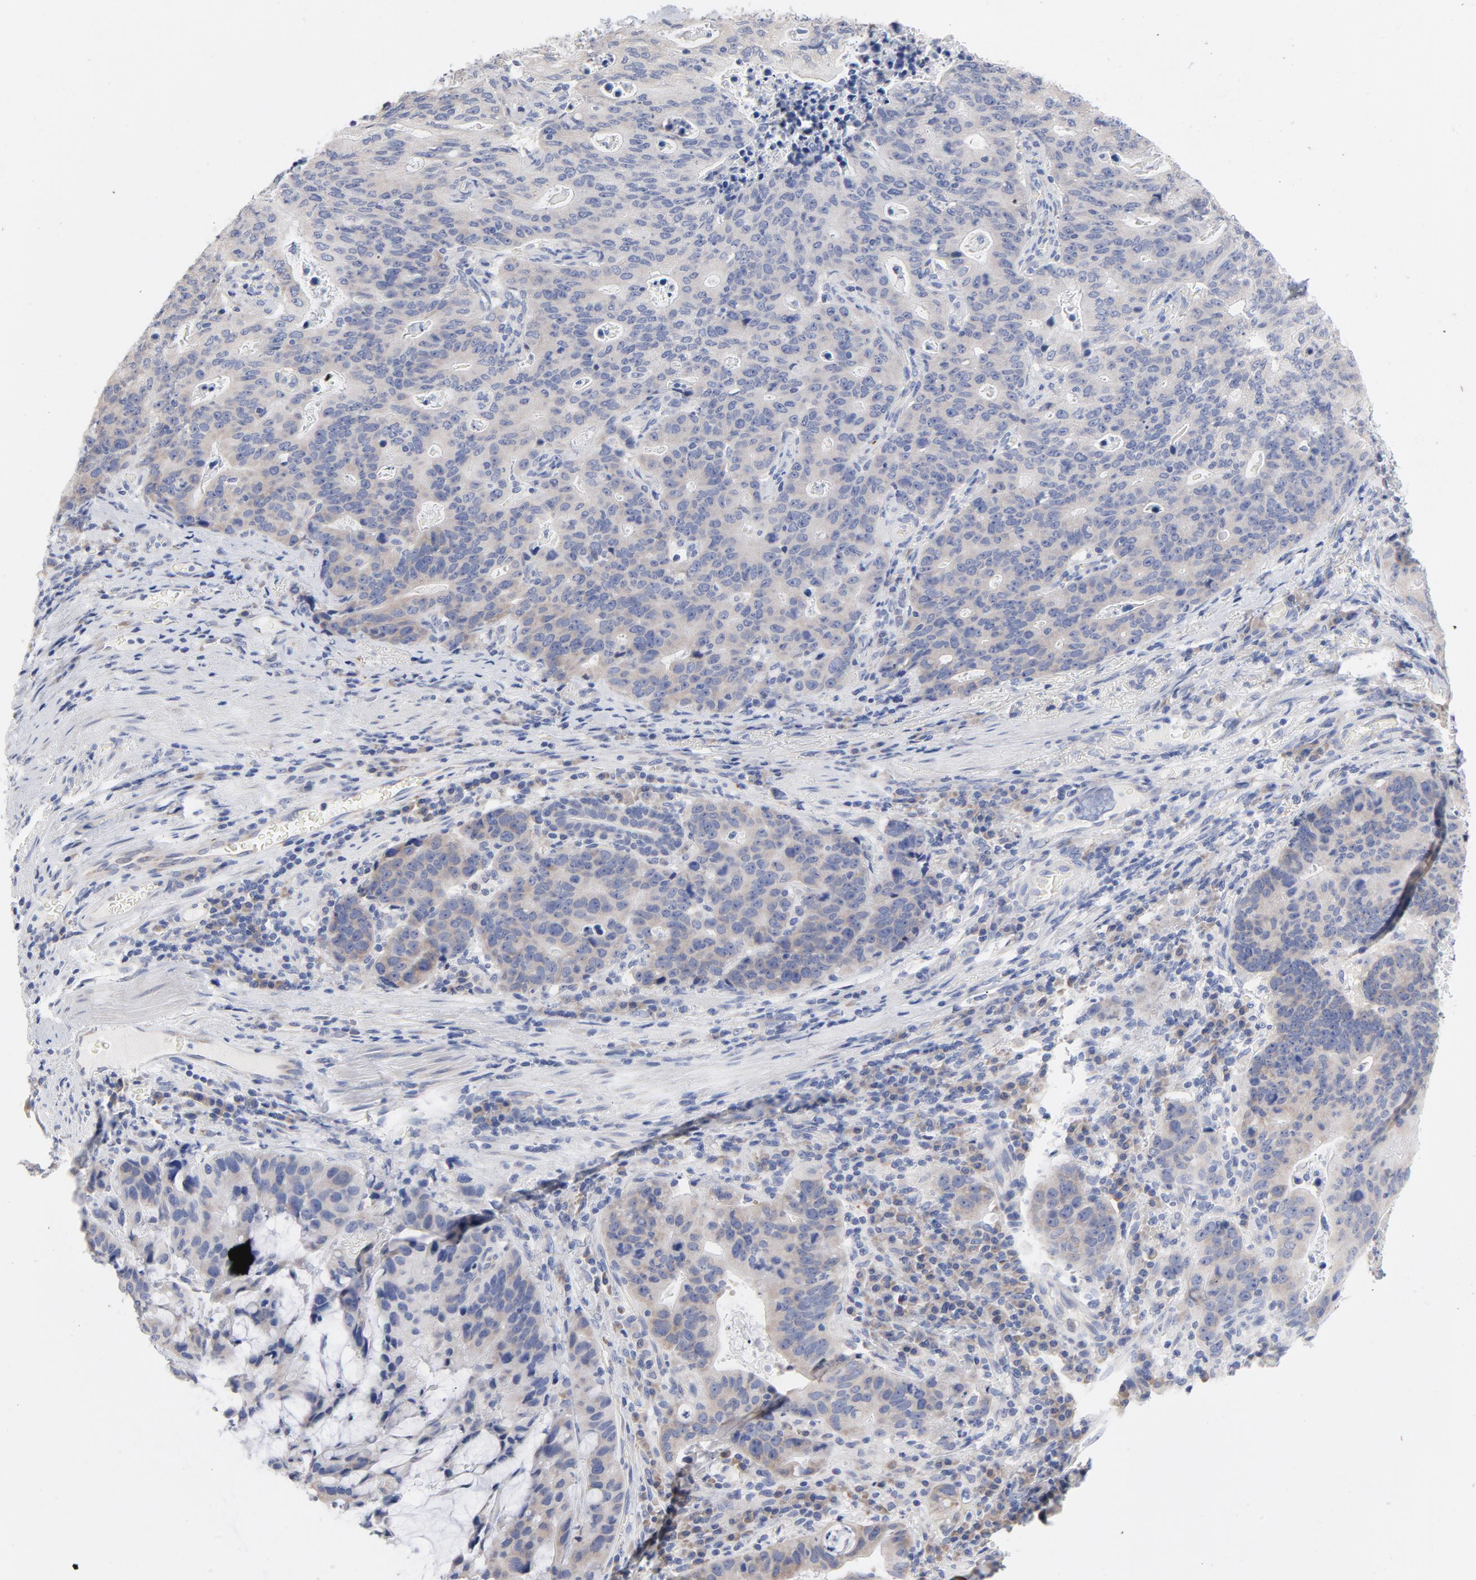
{"staining": {"intensity": "weak", "quantity": "25%-75%", "location": "cytoplasmic/membranous"}, "tissue": "stomach cancer", "cell_type": "Tumor cells", "image_type": "cancer", "snomed": [{"axis": "morphology", "description": "Adenocarcinoma, NOS"}, {"axis": "topography", "description": "Esophagus"}, {"axis": "topography", "description": "Stomach"}], "caption": "Brown immunohistochemical staining in human stomach cancer (adenocarcinoma) shows weak cytoplasmic/membranous staining in approximately 25%-75% of tumor cells.", "gene": "CPE", "patient": {"sex": "male", "age": 74}}